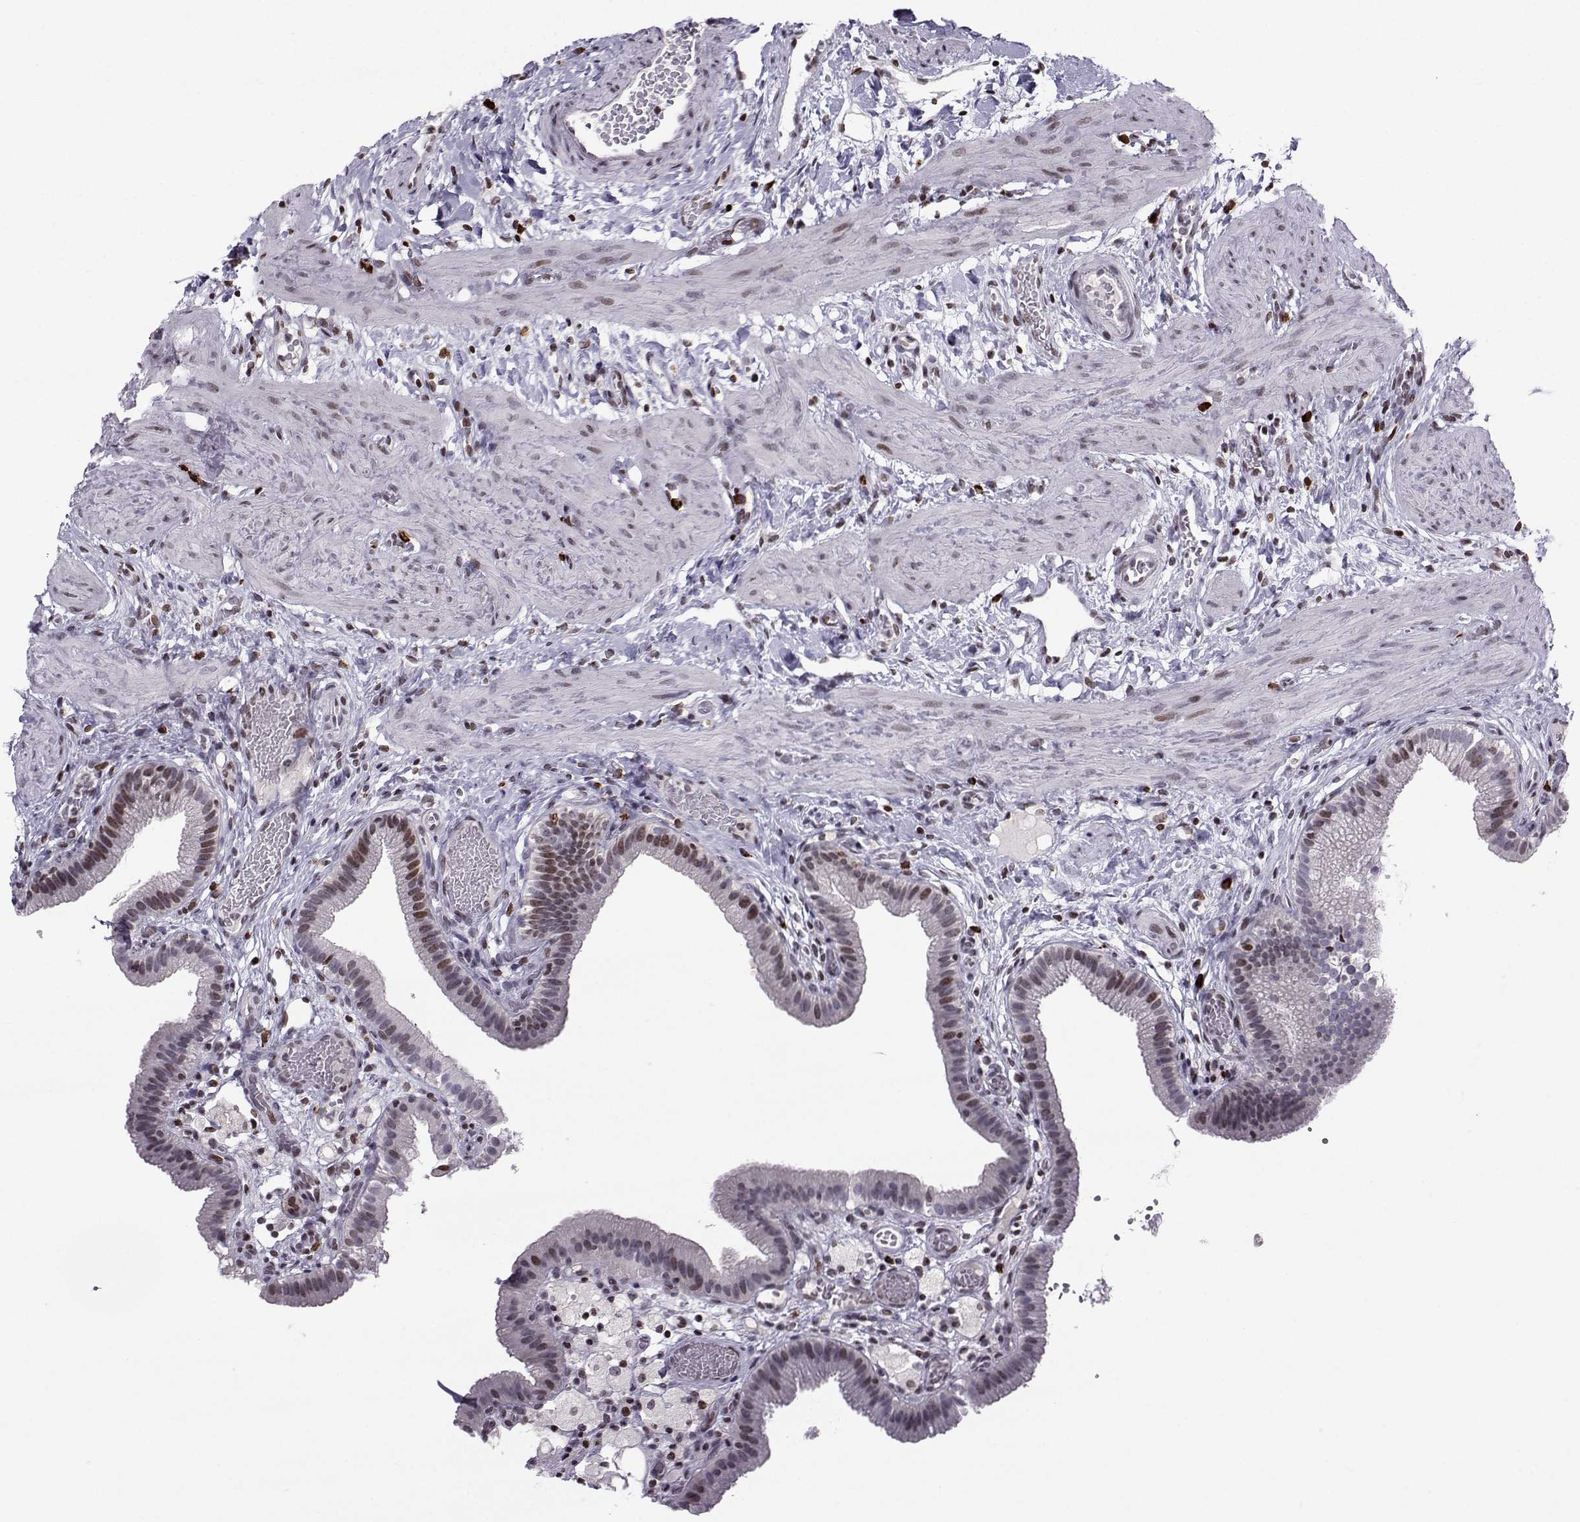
{"staining": {"intensity": "moderate", "quantity": "<25%", "location": "nuclear"}, "tissue": "gallbladder", "cell_type": "Glandular cells", "image_type": "normal", "snomed": [{"axis": "morphology", "description": "Normal tissue, NOS"}, {"axis": "topography", "description": "Gallbladder"}], "caption": "A brown stain labels moderate nuclear staining of a protein in glandular cells of benign human gallbladder.", "gene": "ZNF19", "patient": {"sex": "female", "age": 24}}